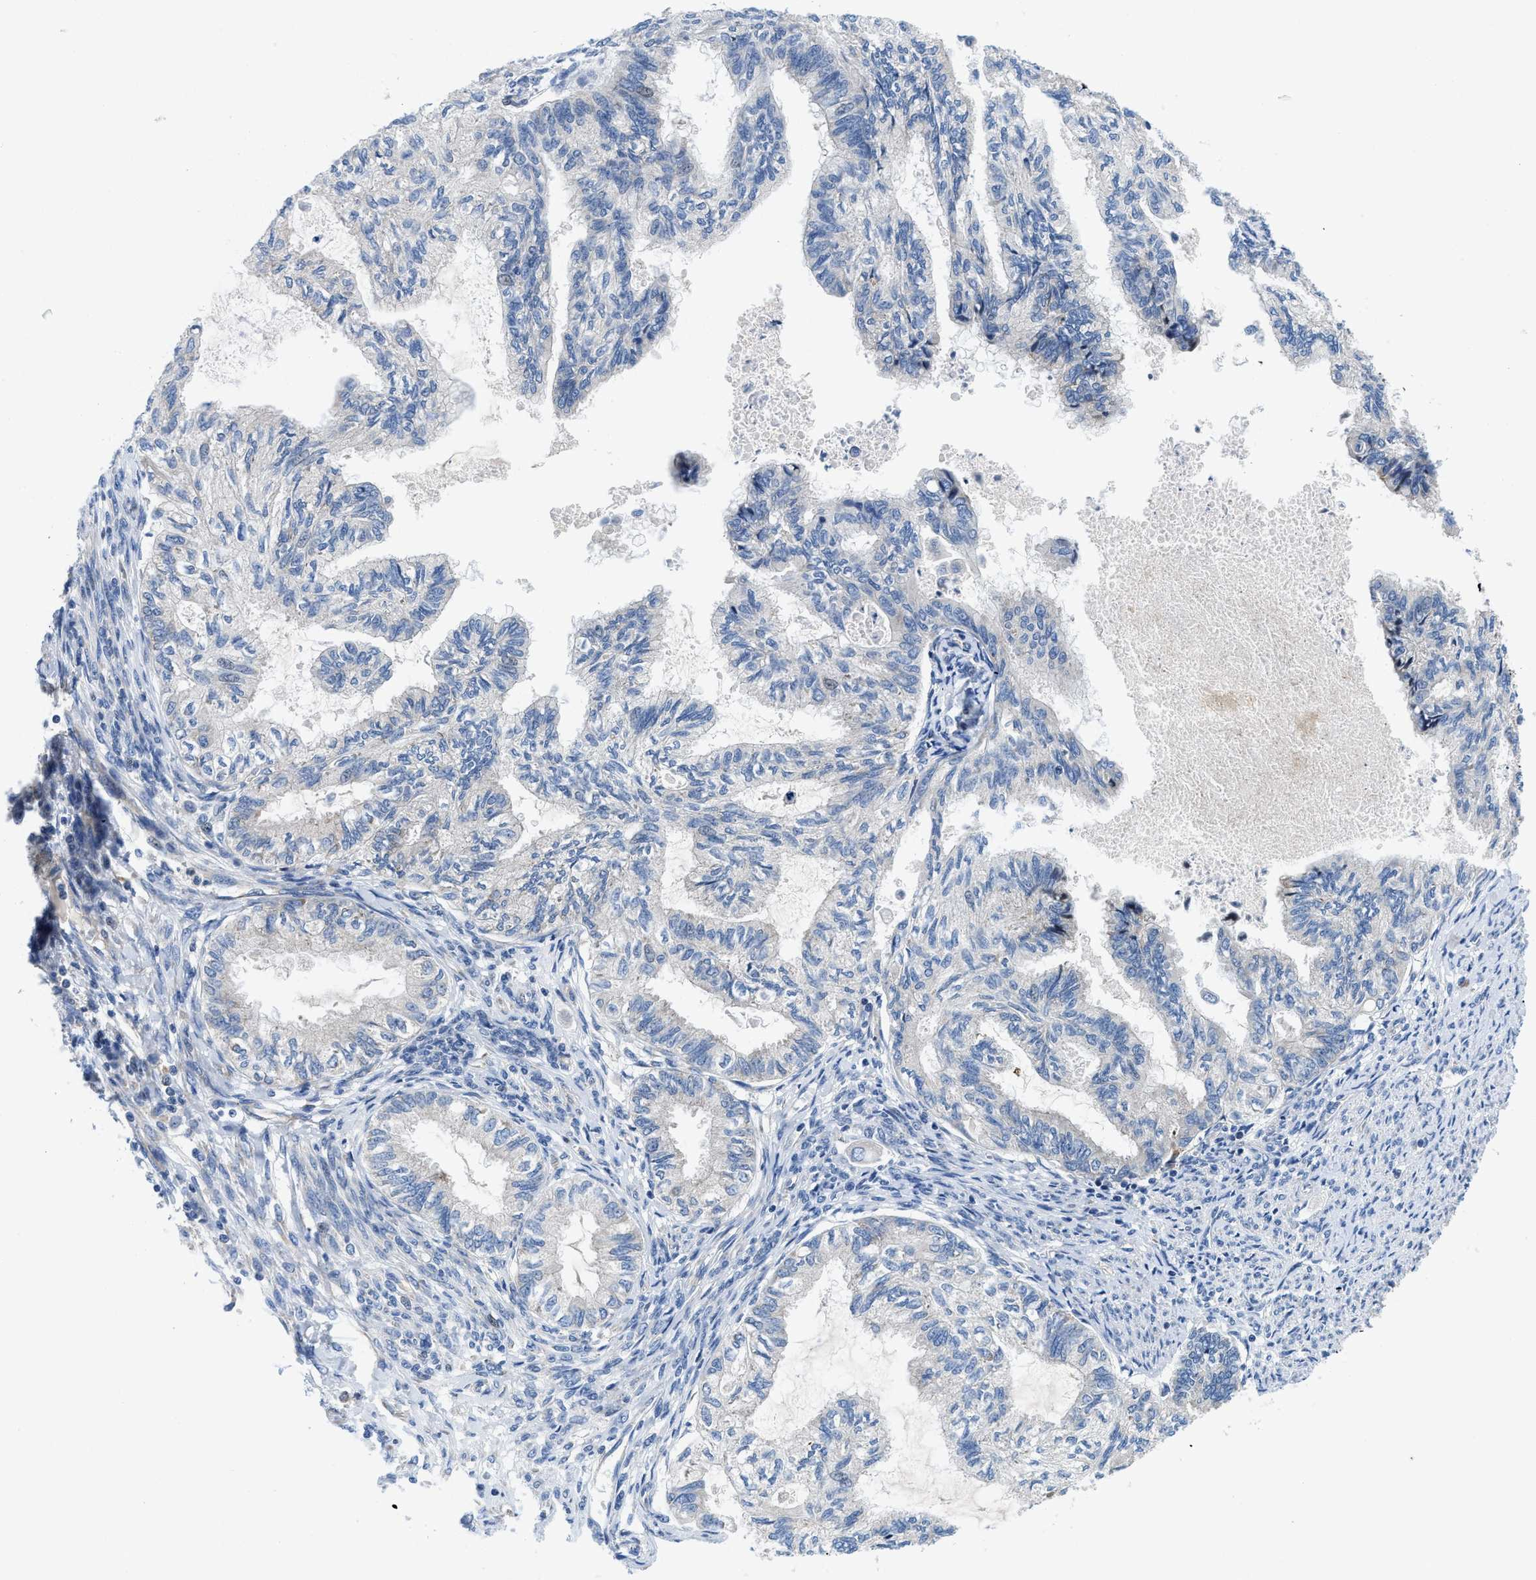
{"staining": {"intensity": "negative", "quantity": "none", "location": "none"}, "tissue": "cervical cancer", "cell_type": "Tumor cells", "image_type": "cancer", "snomed": [{"axis": "morphology", "description": "Normal tissue, NOS"}, {"axis": "morphology", "description": "Adenocarcinoma, NOS"}, {"axis": "topography", "description": "Cervix"}, {"axis": "topography", "description": "Endometrium"}], "caption": "Immunohistochemistry image of human cervical cancer stained for a protein (brown), which exhibits no positivity in tumor cells. Nuclei are stained in blue.", "gene": "IKBKE", "patient": {"sex": "female", "age": 86}}